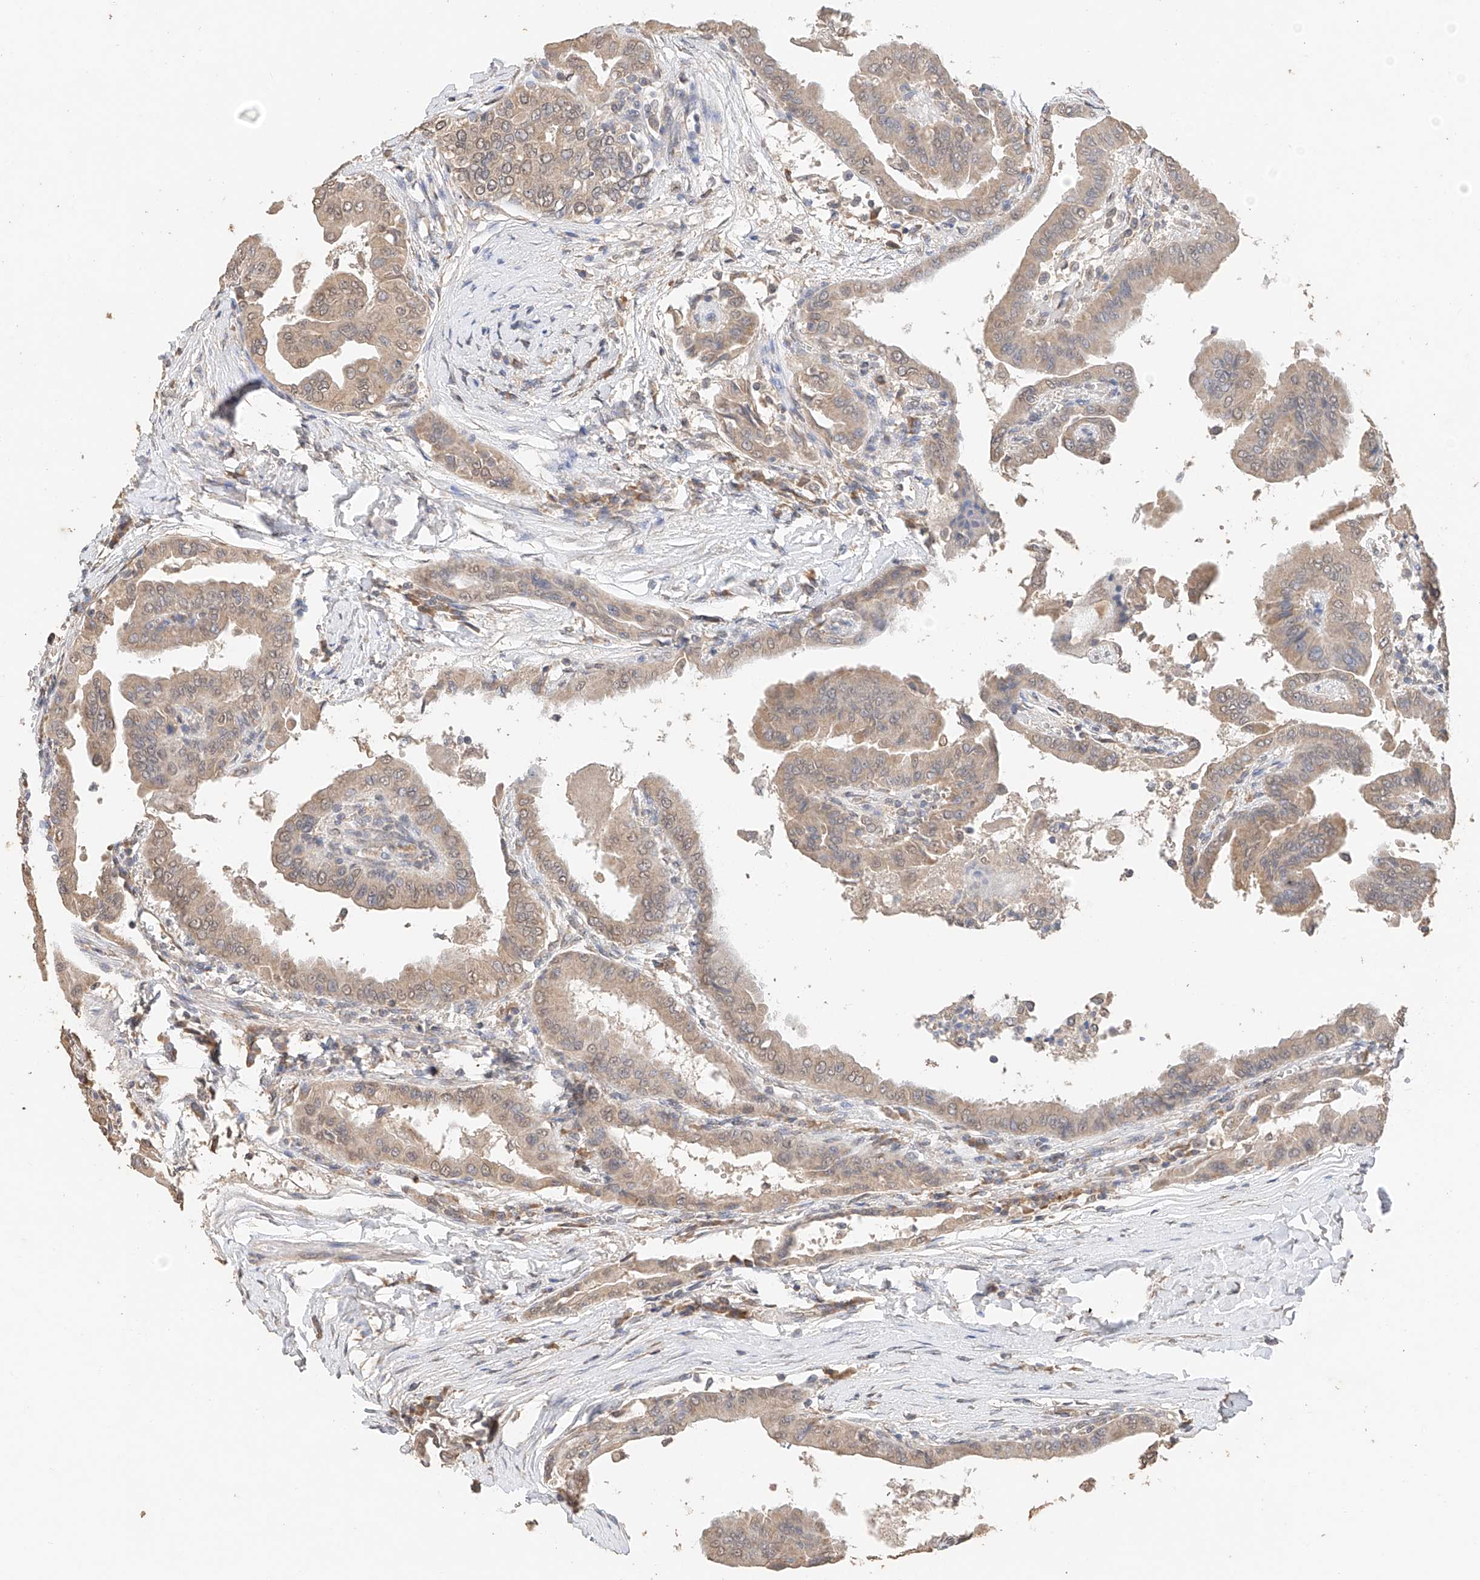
{"staining": {"intensity": "weak", "quantity": ">75%", "location": "cytoplasmic/membranous,nuclear"}, "tissue": "thyroid cancer", "cell_type": "Tumor cells", "image_type": "cancer", "snomed": [{"axis": "morphology", "description": "Papillary adenocarcinoma, NOS"}, {"axis": "topography", "description": "Thyroid gland"}], "caption": "Thyroid cancer (papillary adenocarcinoma) stained for a protein (brown) demonstrates weak cytoplasmic/membranous and nuclear positive positivity in approximately >75% of tumor cells.", "gene": "IL22RA2", "patient": {"sex": "male", "age": 33}}